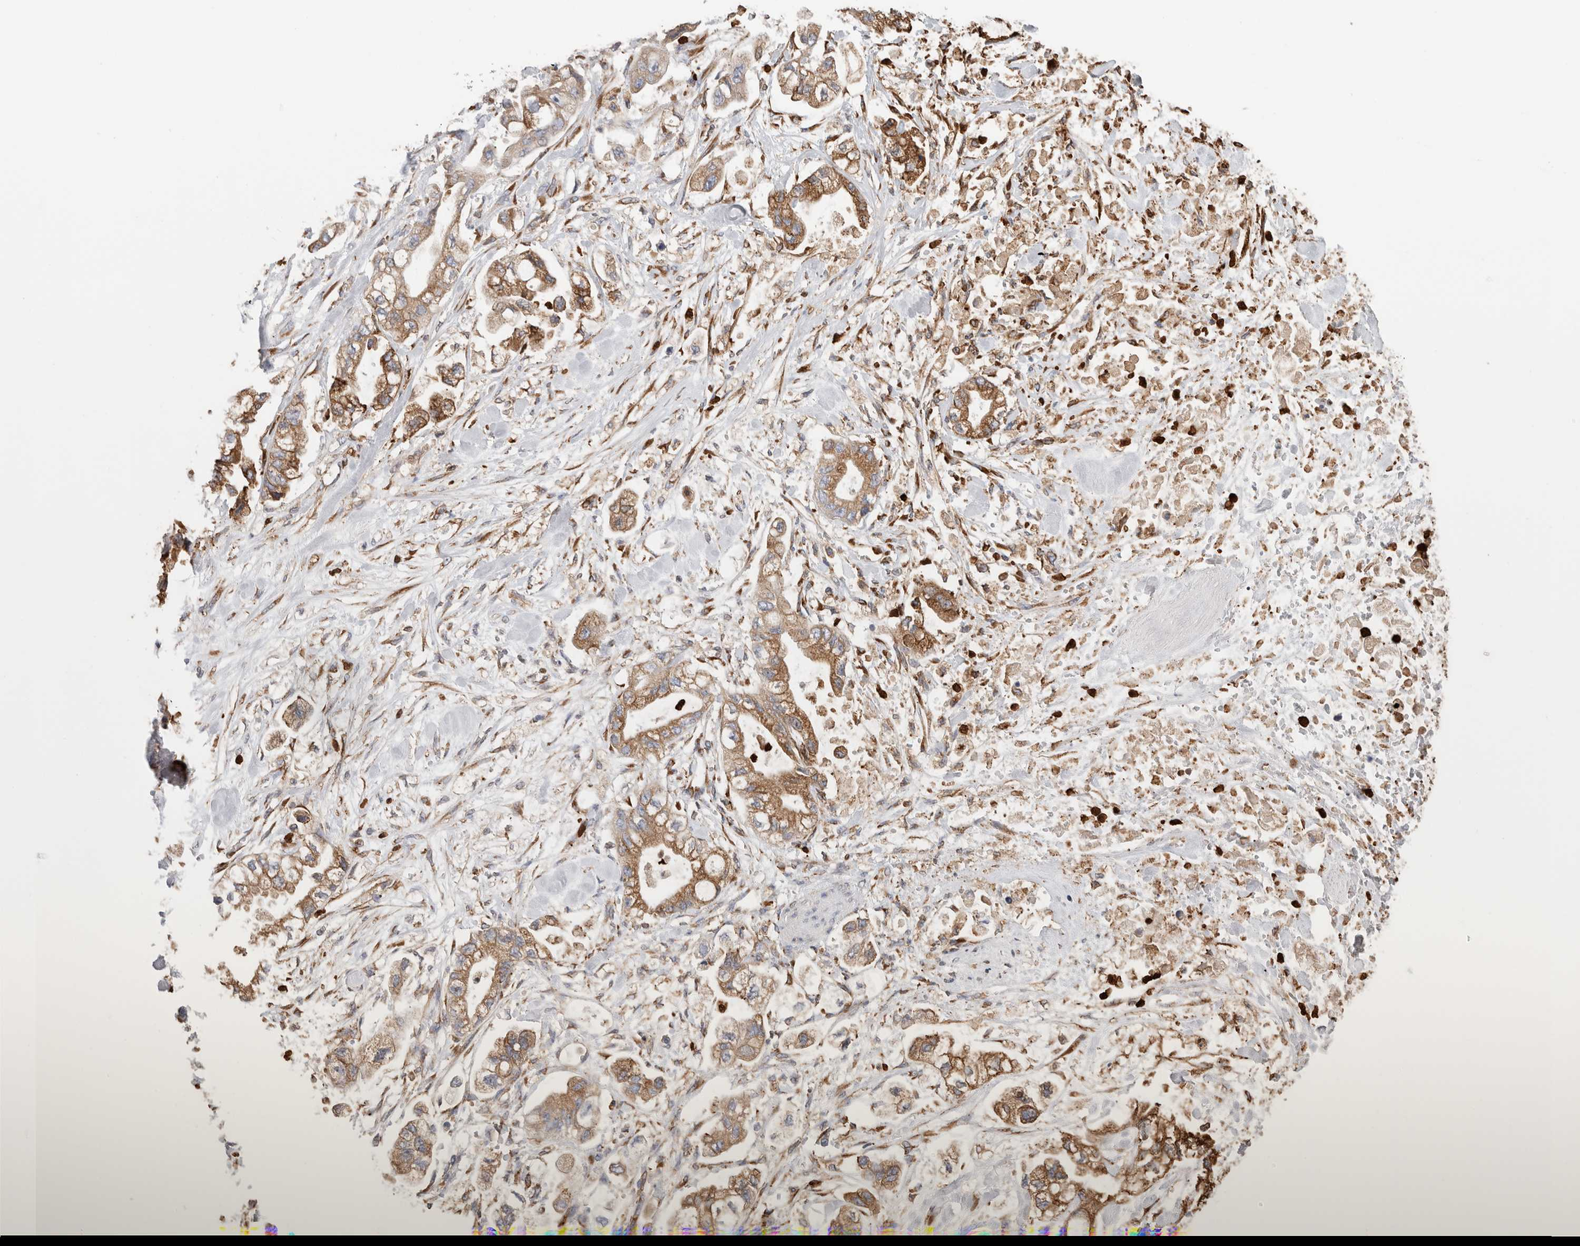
{"staining": {"intensity": "moderate", "quantity": ">75%", "location": "cytoplasmic/membranous"}, "tissue": "stomach cancer", "cell_type": "Tumor cells", "image_type": "cancer", "snomed": [{"axis": "morphology", "description": "Normal tissue, NOS"}, {"axis": "morphology", "description": "Adenocarcinoma, NOS"}, {"axis": "topography", "description": "Stomach"}], "caption": "About >75% of tumor cells in human stomach cancer show moderate cytoplasmic/membranous protein positivity as visualized by brown immunohistochemical staining.", "gene": "P4HA1", "patient": {"sex": "male", "age": 62}}